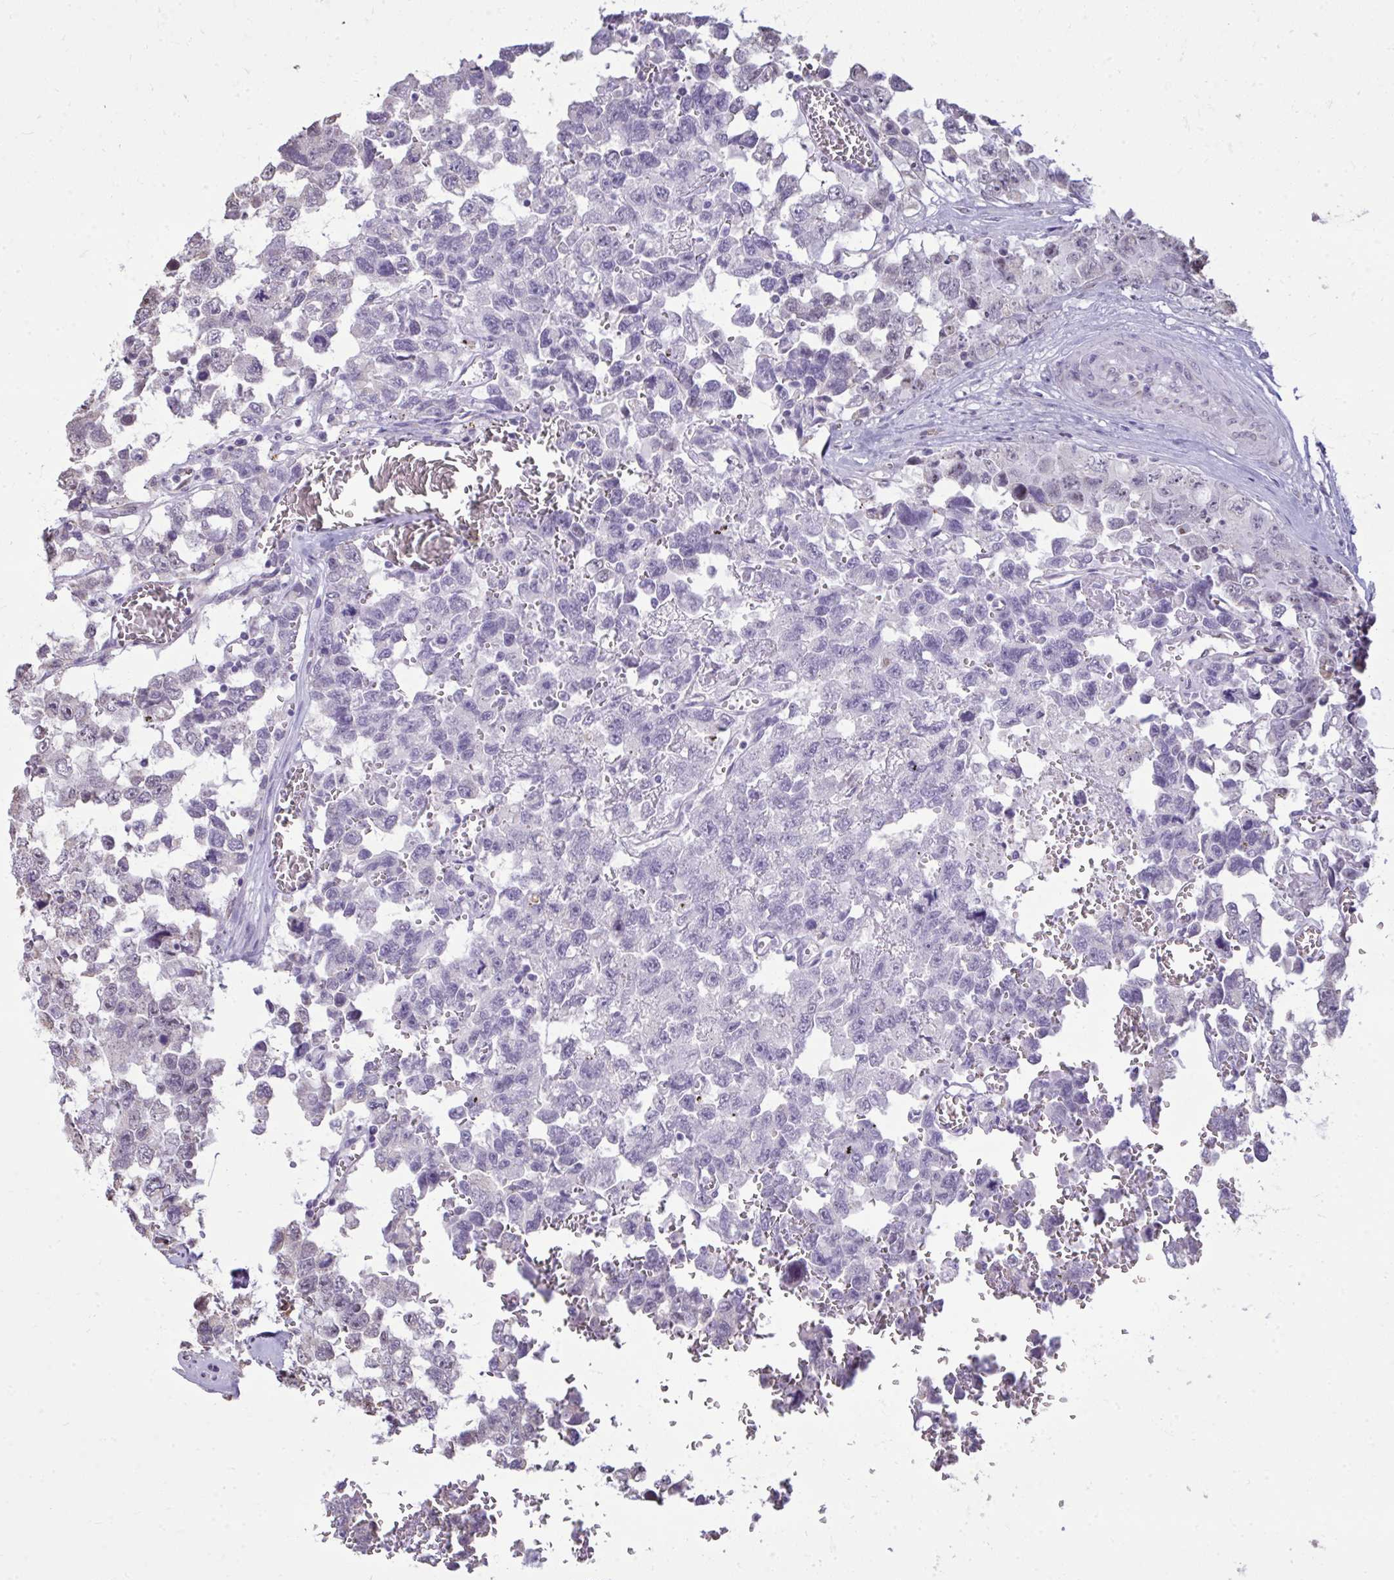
{"staining": {"intensity": "negative", "quantity": "none", "location": "none"}, "tissue": "testis cancer", "cell_type": "Tumor cells", "image_type": "cancer", "snomed": [{"axis": "morphology", "description": "Carcinoma, Embryonal, NOS"}, {"axis": "topography", "description": "Testis"}], "caption": "Immunohistochemical staining of human testis cancer (embryonal carcinoma) displays no significant expression in tumor cells.", "gene": "NPPA", "patient": {"sex": "male", "age": 18}}